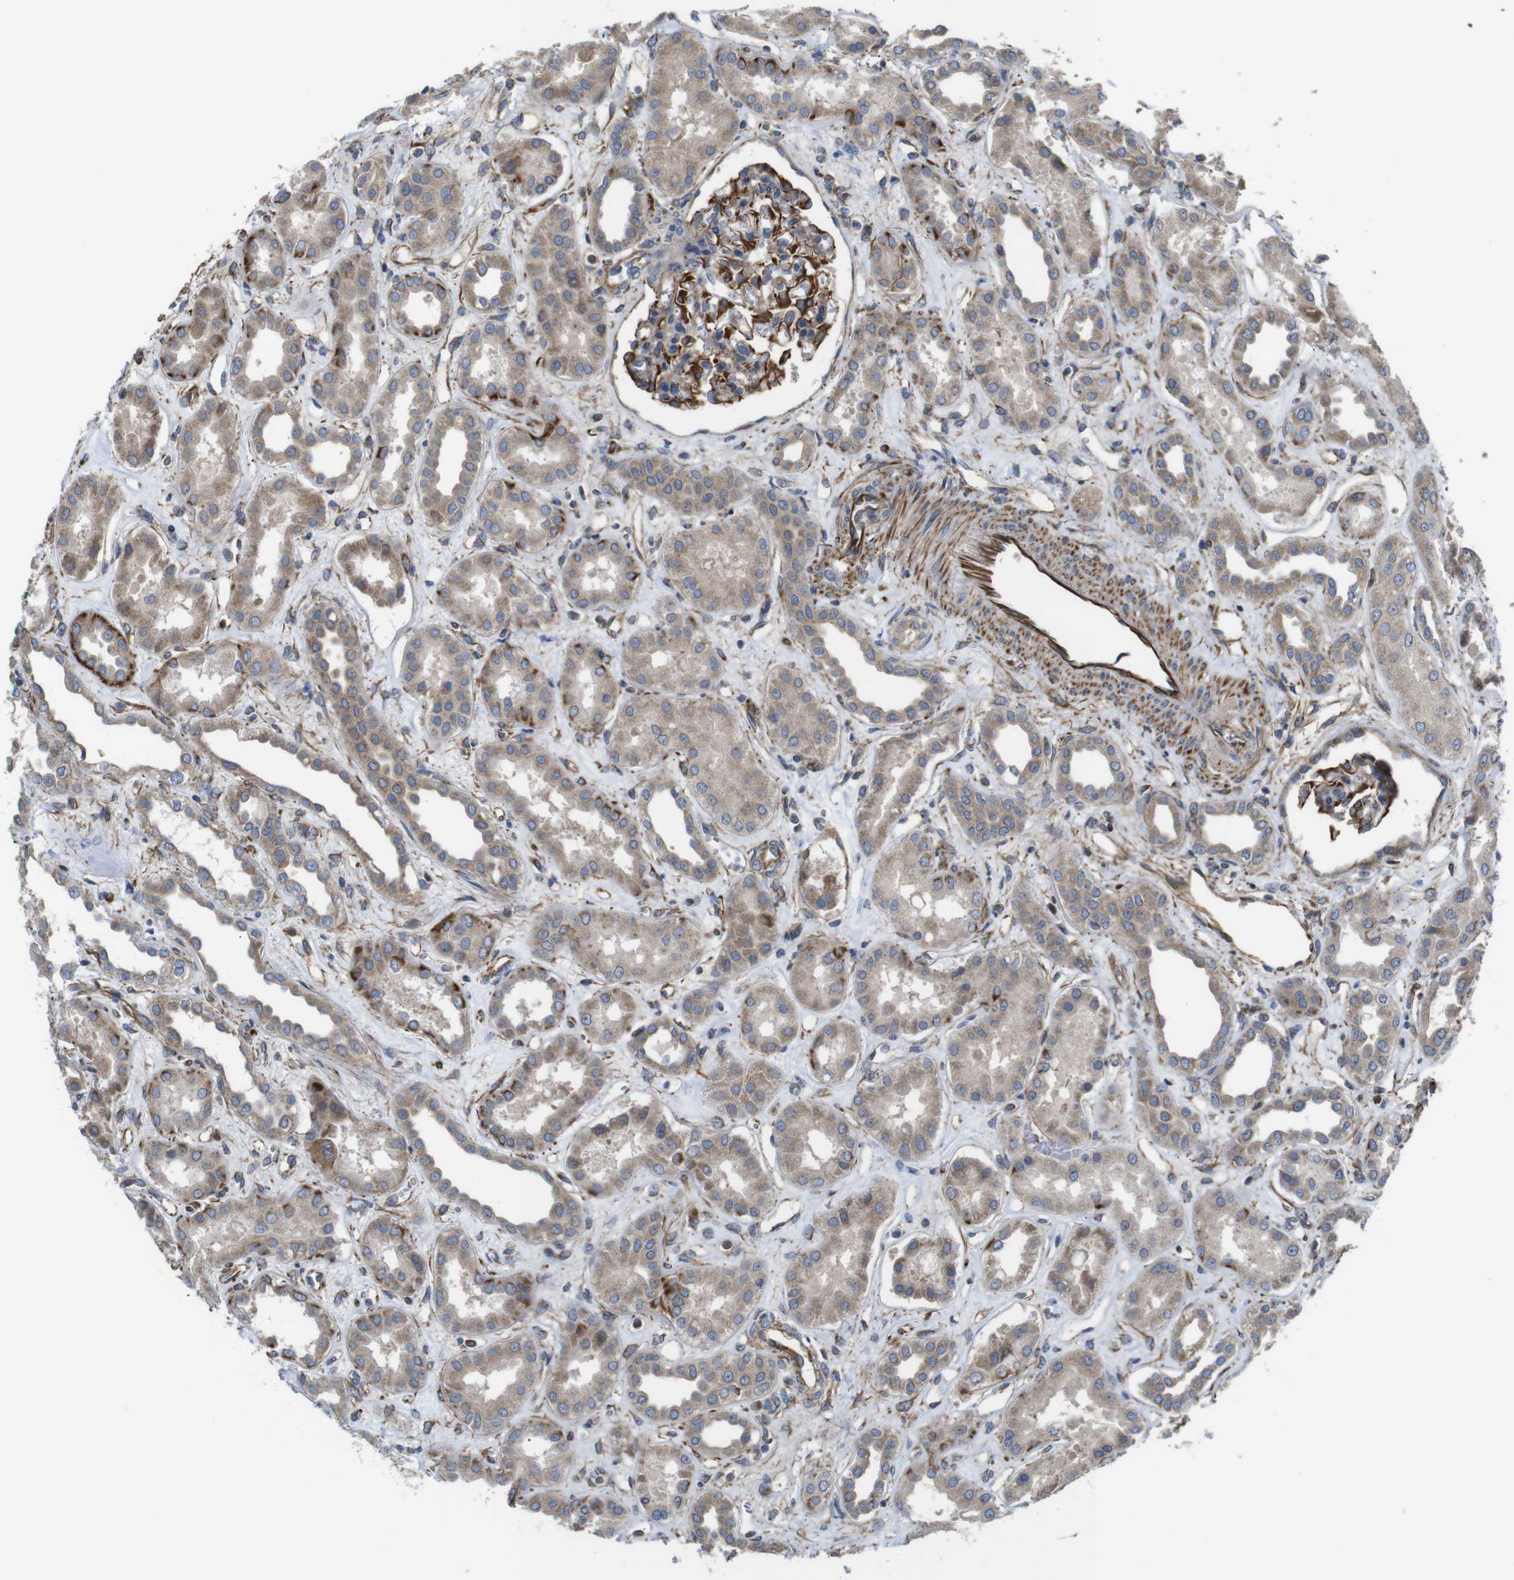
{"staining": {"intensity": "strong", "quantity": "25%-75%", "location": "cytoplasmic/membranous"}, "tissue": "kidney", "cell_type": "Cells in glomeruli", "image_type": "normal", "snomed": [{"axis": "morphology", "description": "Normal tissue, NOS"}, {"axis": "topography", "description": "Kidney"}], "caption": "About 25%-75% of cells in glomeruli in normal kidney reveal strong cytoplasmic/membranous protein positivity as visualized by brown immunohistochemical staining.", "gene": "POMK", "patient": {"sex": "male", "age": 59}}